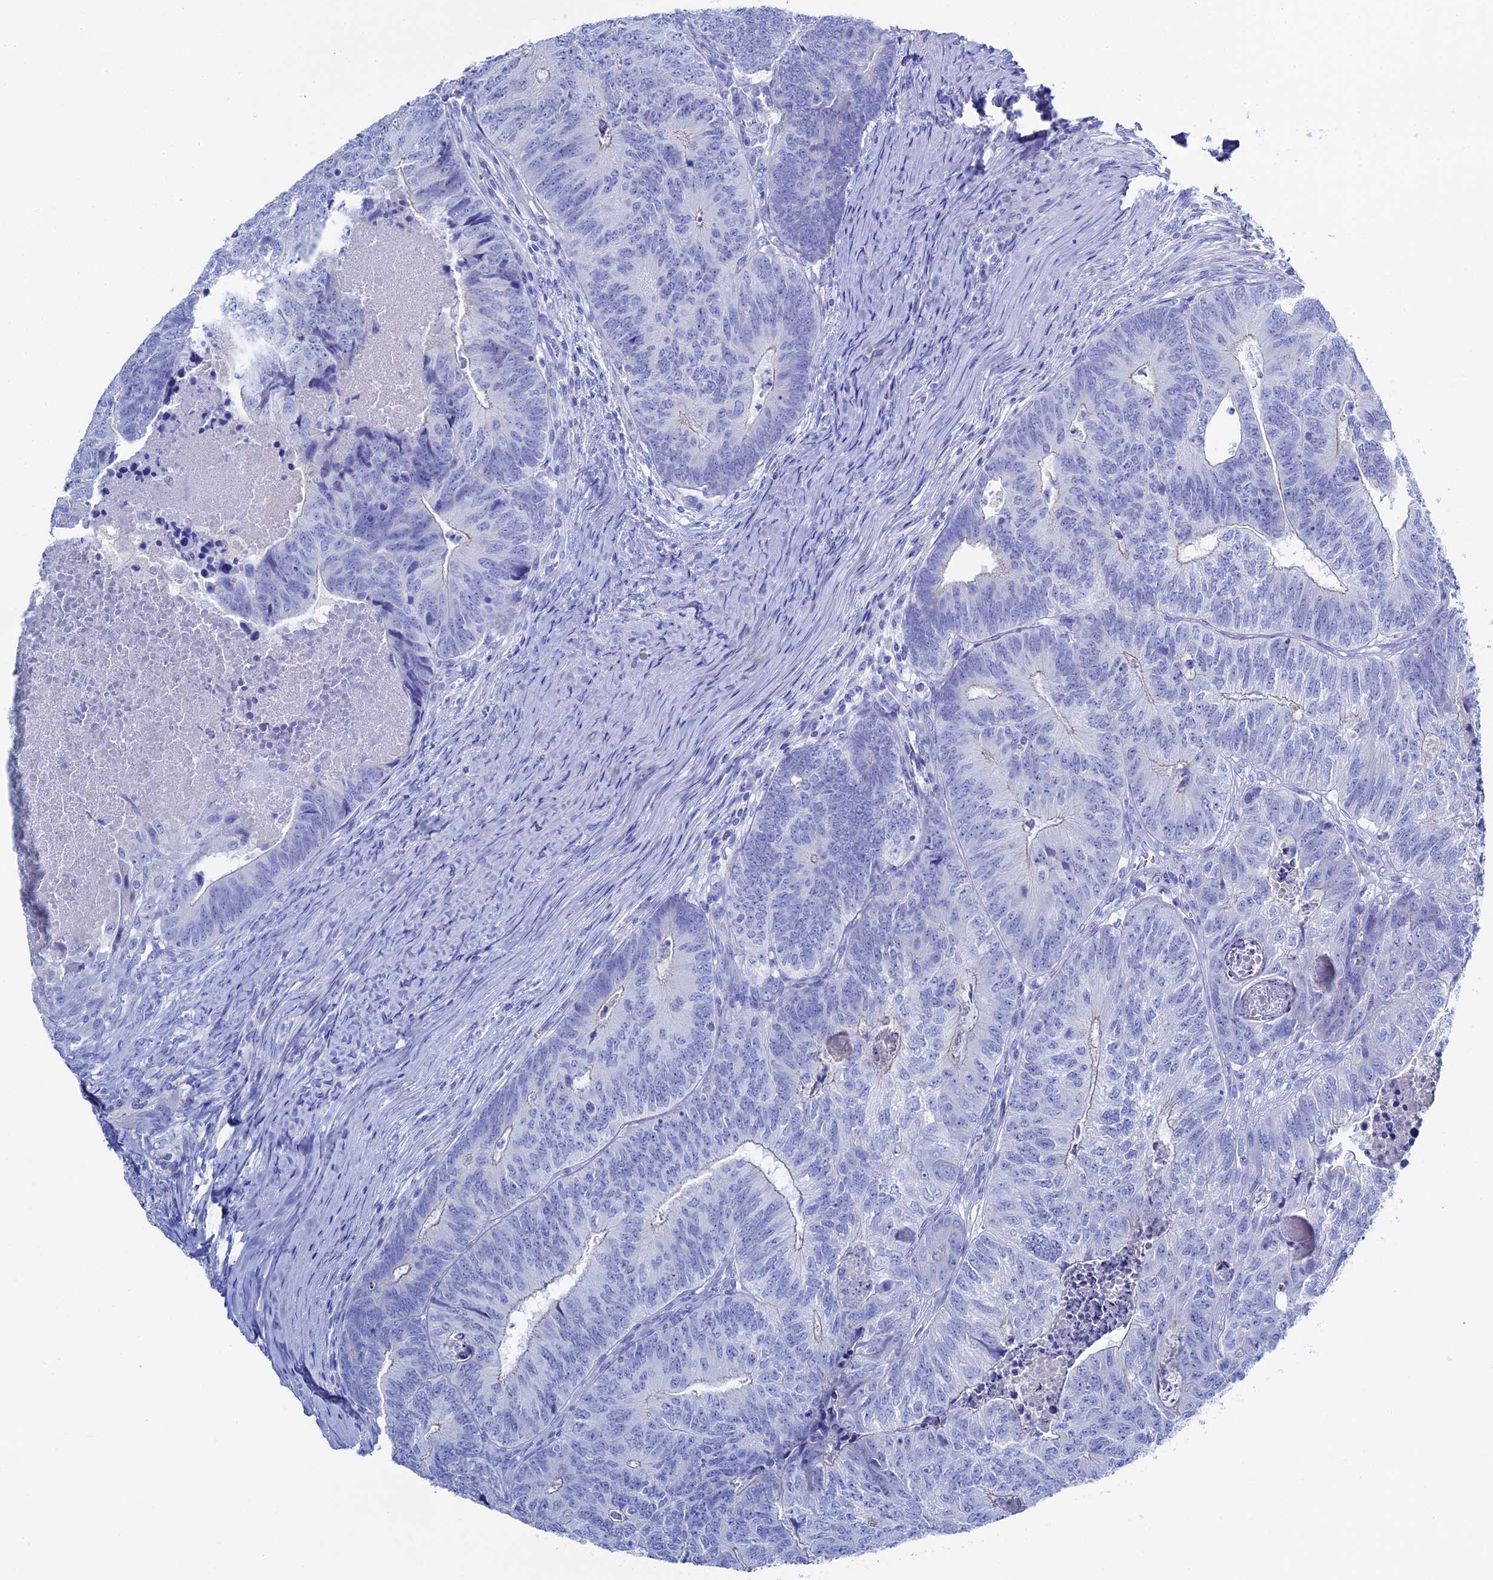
{"staining": {"intensity": "negative", "quantity": "none", "location": "none"}, "tissue": "colorectal cancer", "cell_type": "Tumor cells", "image_type": "cancer", "snomed": [{"axis": "morphology", "description": "Adenocarcinoma, NOS"}, {"axis": "topography", "description": "Colon"}], "caption": "Histopathology image shows no protein staining in tumor cells of colorectal cancer (adenocarcinoma) tissue.", "gene": "UNC119", "patient": {"sex": "female", "age": 67}}